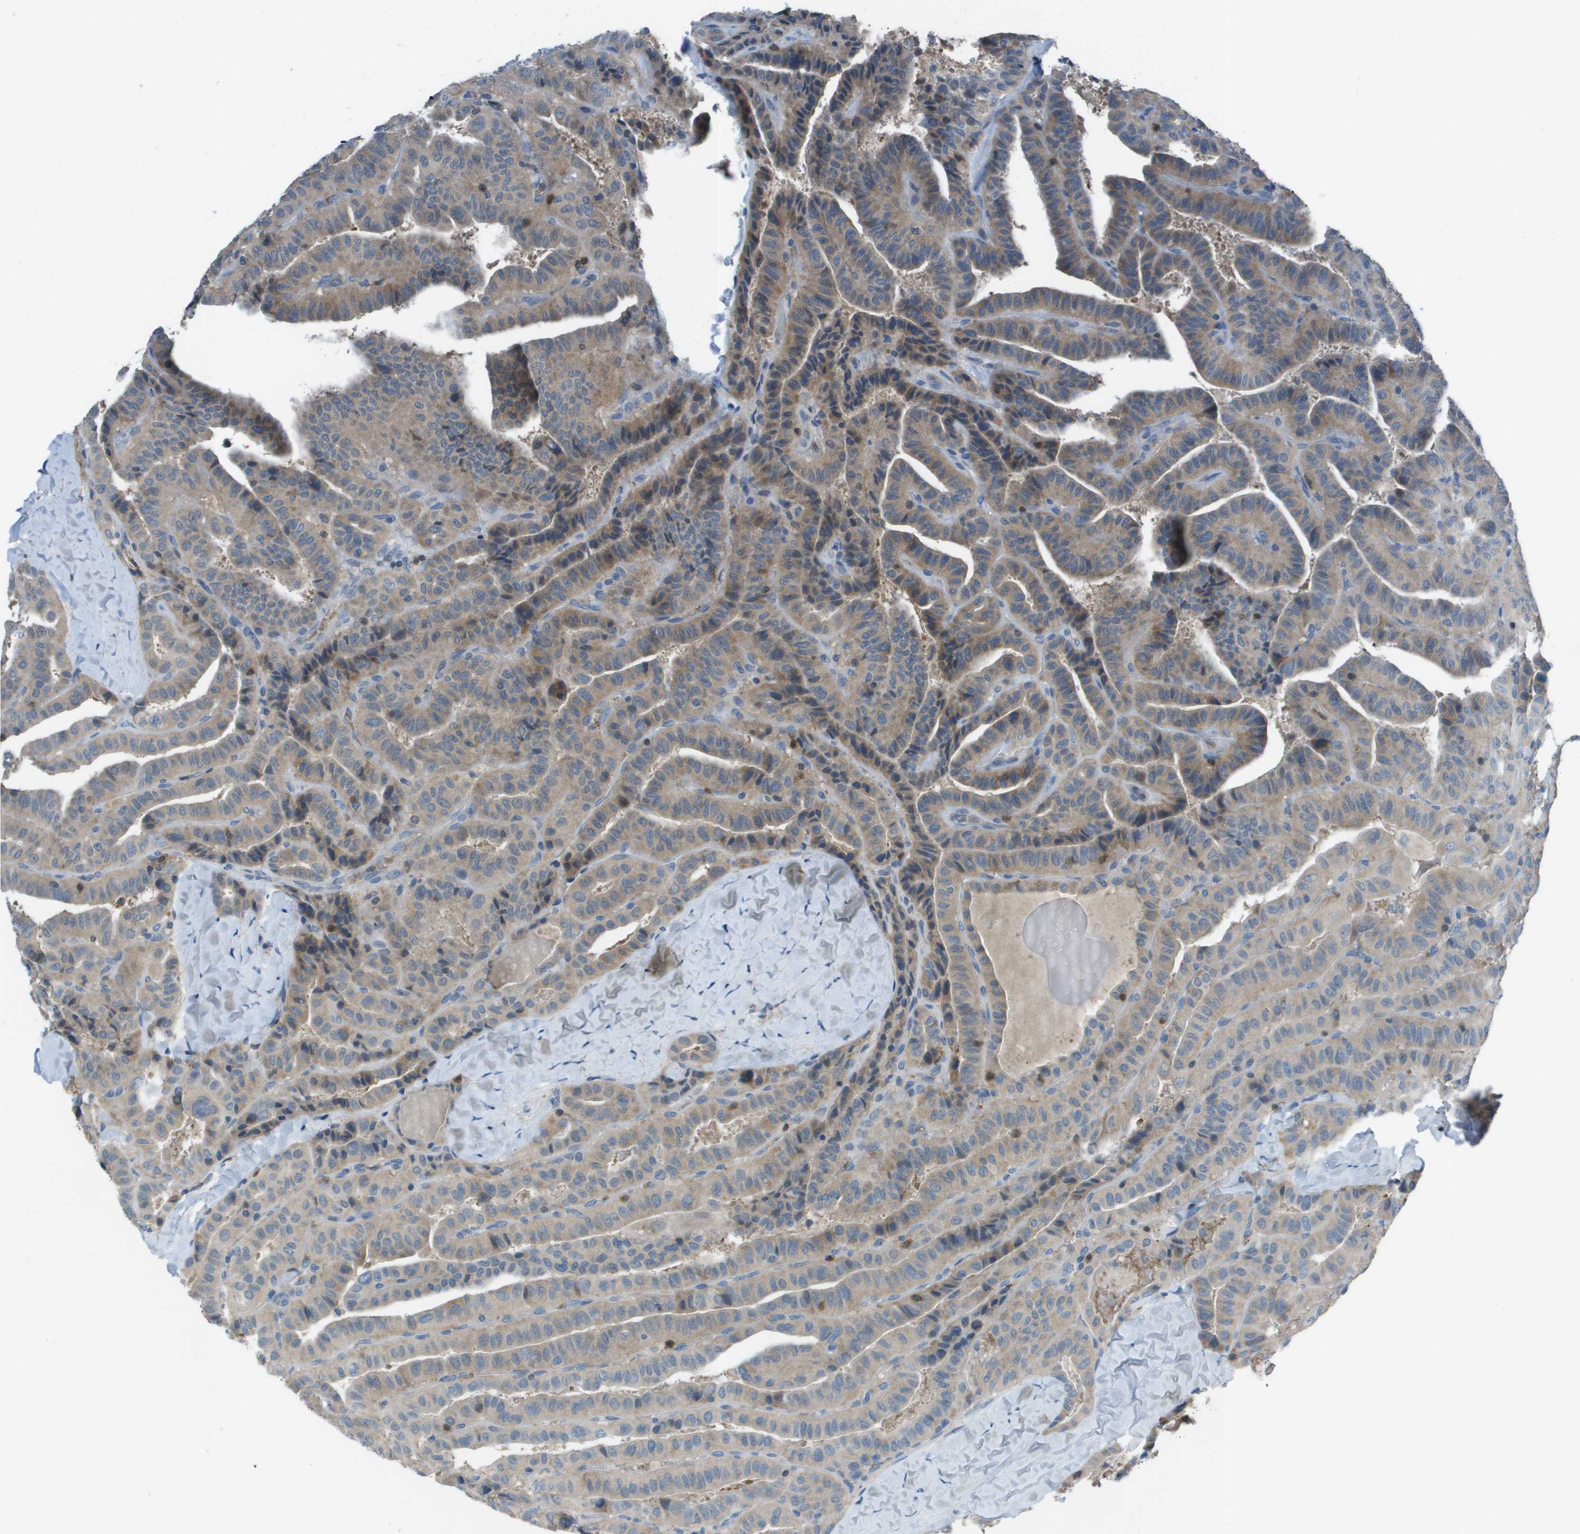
{"staining": {"intensity": "moderate", "quantity": "25%-75%", "location": "cytoplasmic/membranous"}, "tissue": "thyroid cancer", "cell_type": "Tumor cells", "image_type": "cancer", "snomed": [{"axis": "morphology", "description": "Papillary adenocarcinoma, NOS"}, {"axis": "topography", "description": "Thyroid gland"}], "caption": "A high-resolution micrograph shows IHC staining of thyroid cancer (papillary adenocarcinoma), which reveals moderate cytoplasmic/membranous expression in approximately 25%-75% of tumor cells.", "gene": "CAMK4", "patient": {"sex": "male", "age": 77}}